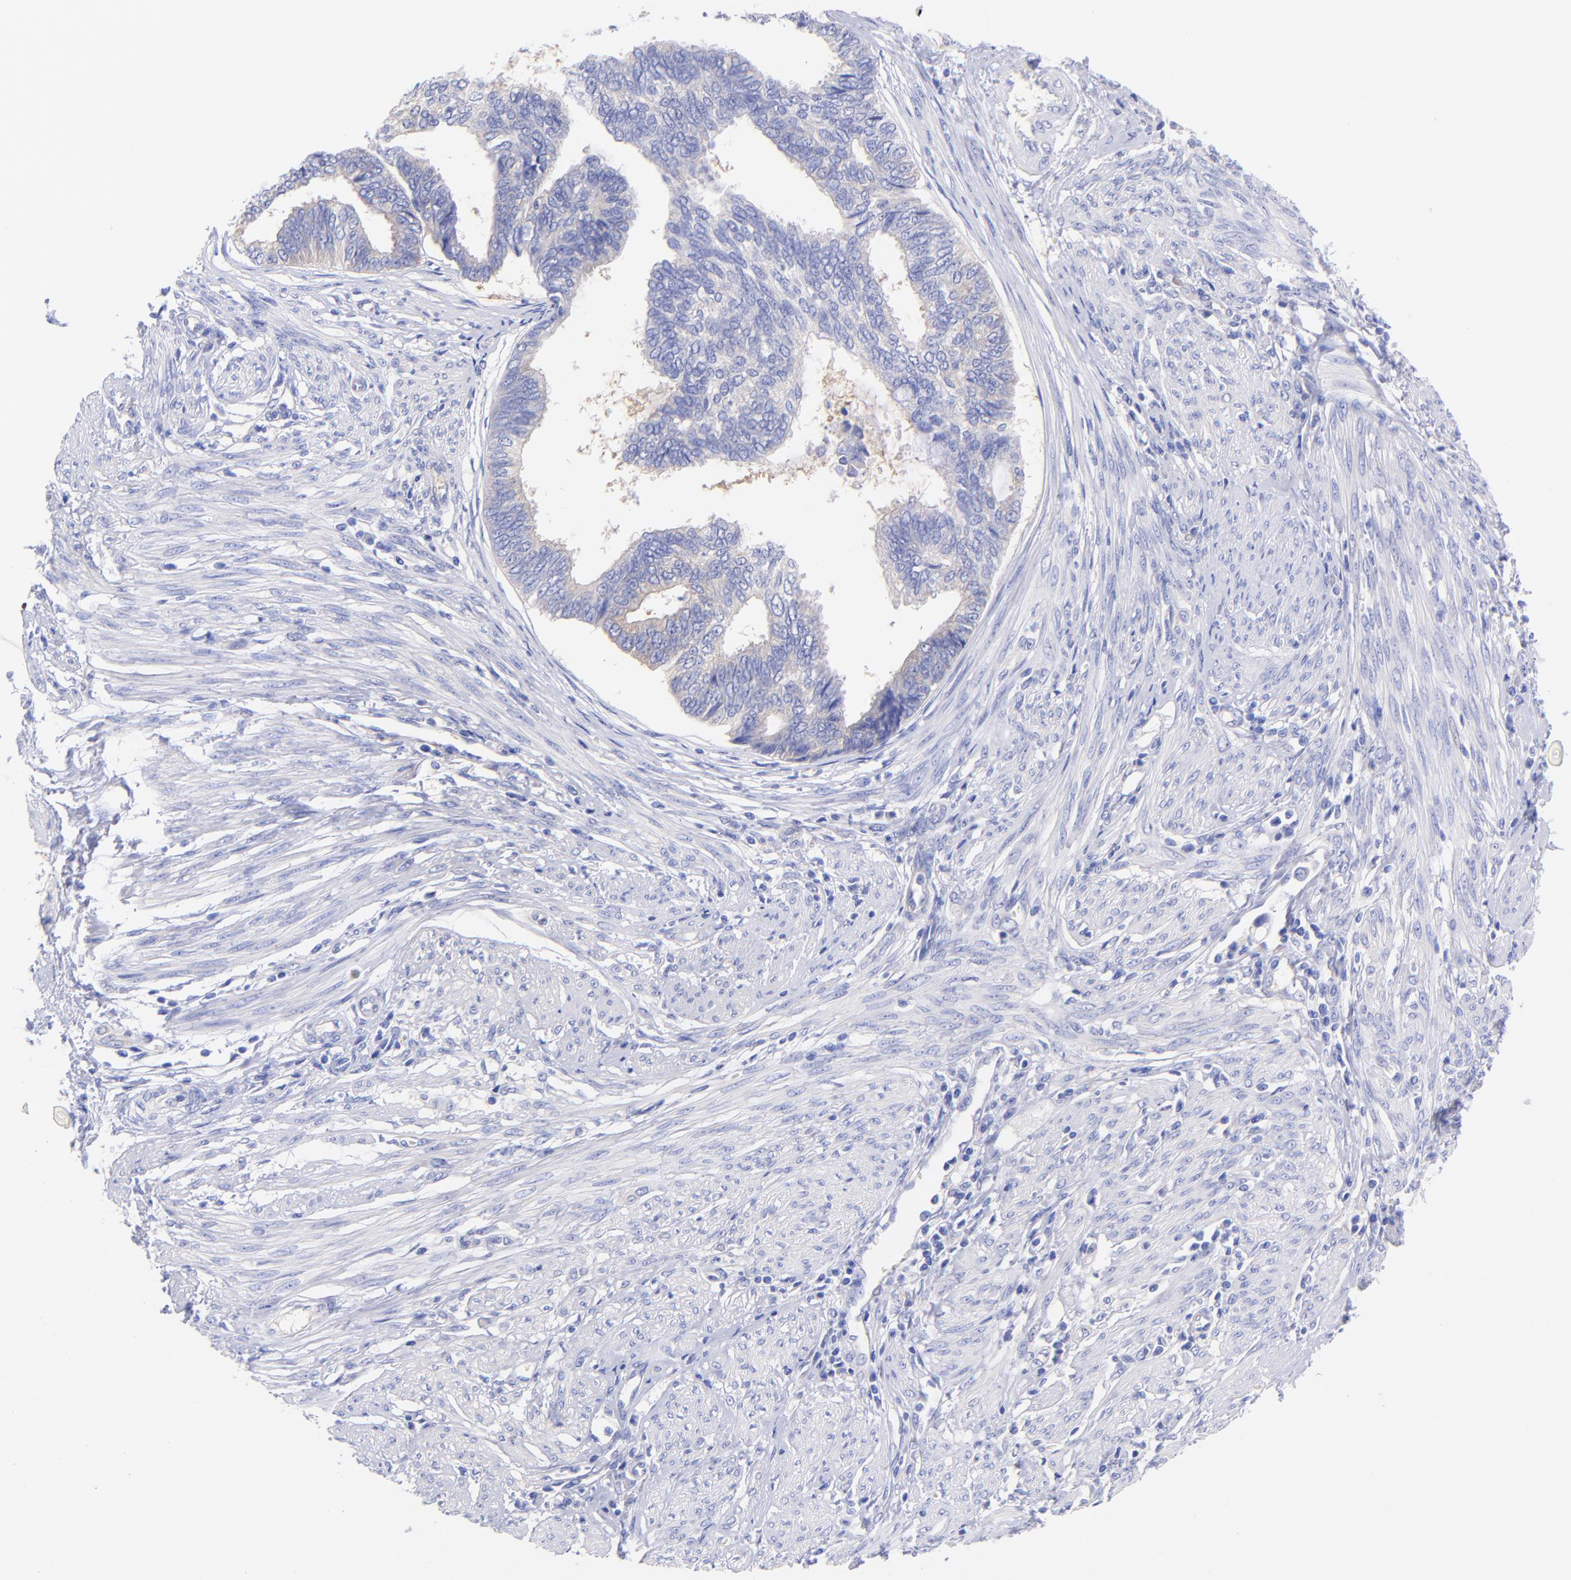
{"staining": {"intensity": "negative", "quantity": "none", "location": "none"}, "tissue": "endometrial cancer", "cell_type": "Tumor cells", "image_type": "cancer", "snomed": [{"axis": "morphology", "description": "Adenocarcinoma, NOS"}, {"axis": "topography", "description": "Endometrium"}], "caption": "Immunohistochemical staining of endometrial adenocarcinoma demonstrates no significant positivity in tumor cells.", "gene": "GPHN", "patient": {"sex": "female", "age": 75}}